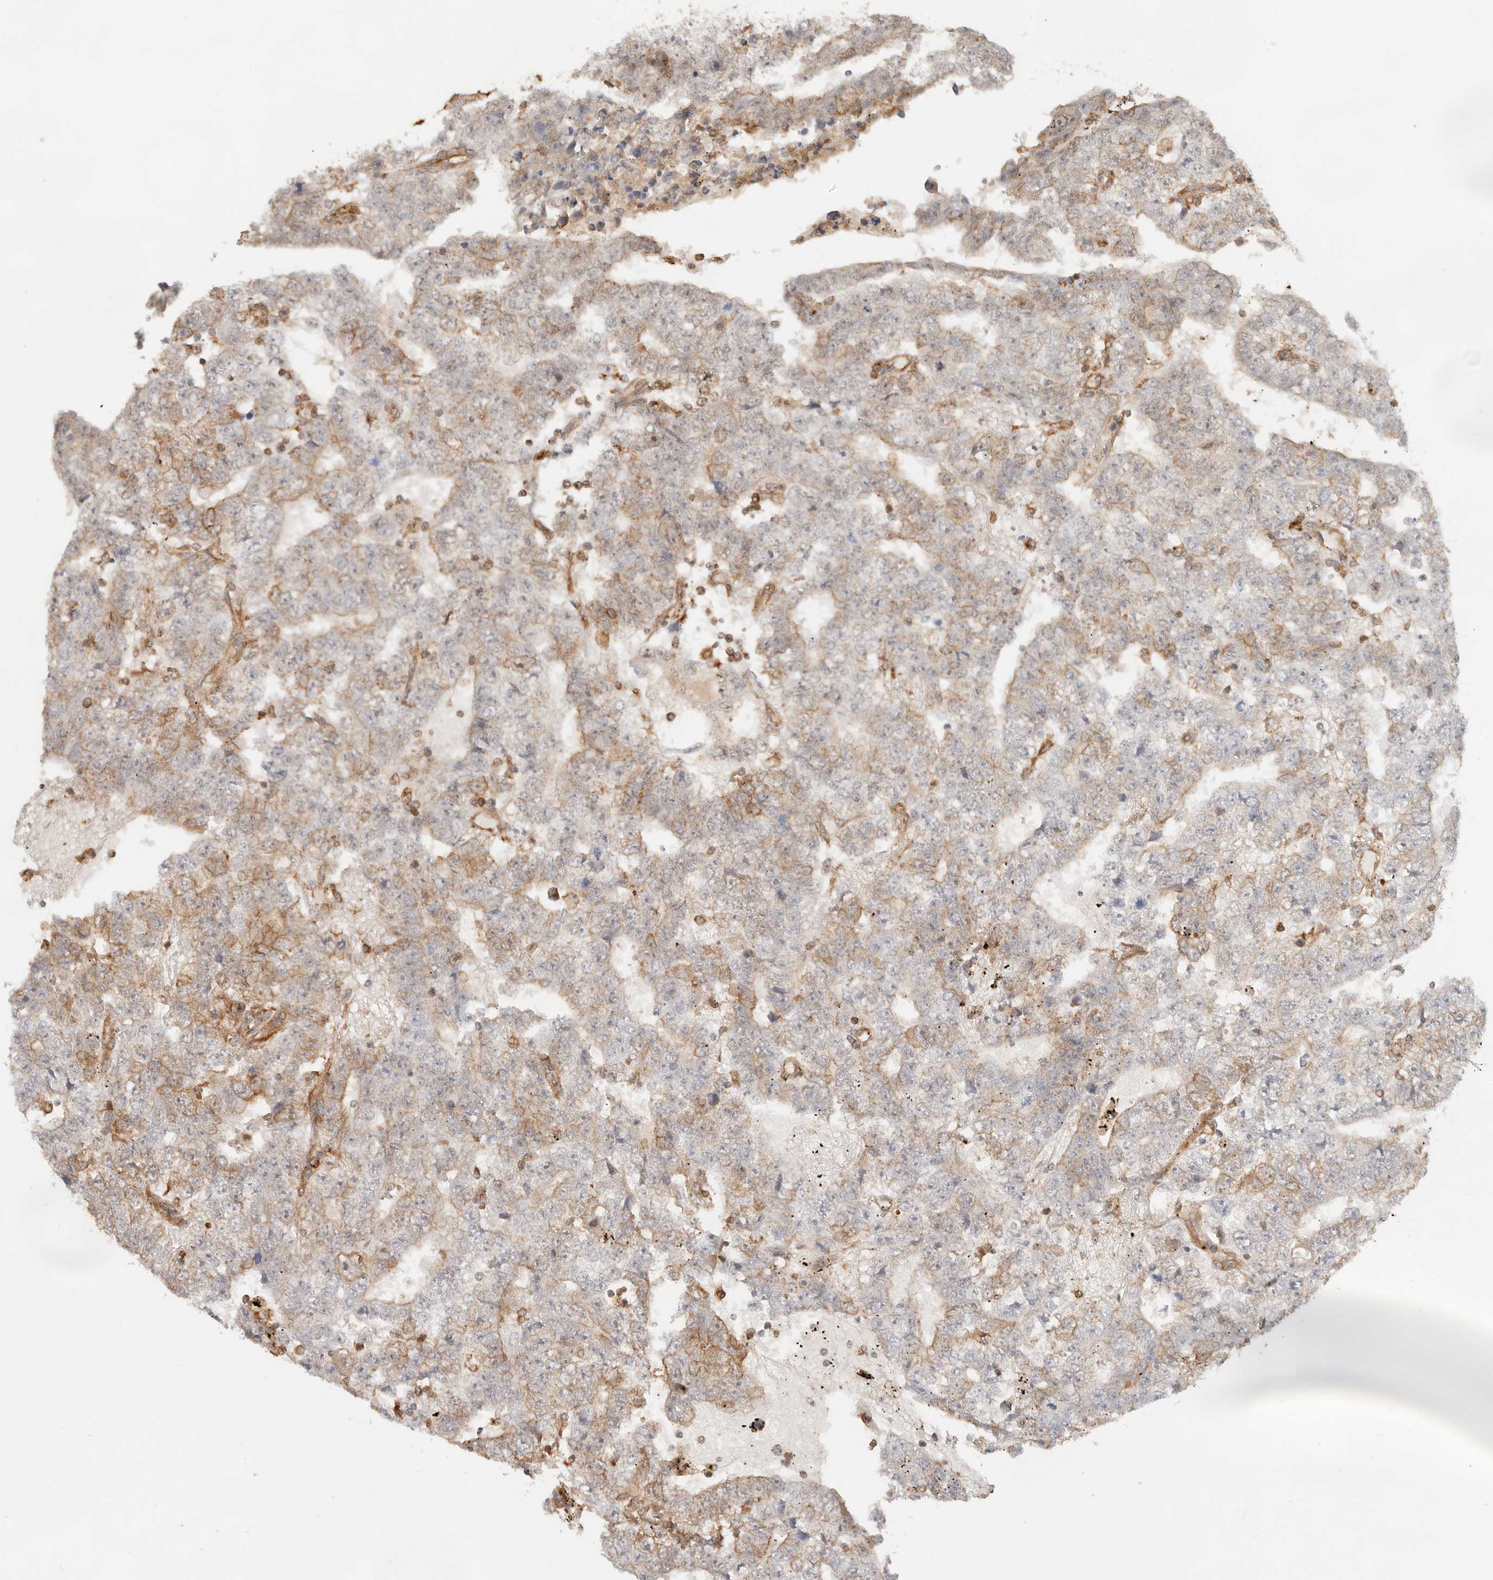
{"staining": {"intensity": "moderate", "quantity": "<25%", "location": "cytoplasmic/membranous"}, "tissue": "testis cancer", "cell_type": "Tumor cells", "image_type": "cancer", "snomed": [{"axis": "morphology", "description": "Carcinoma, Embryonal, NOS"}, {"axis": "topography", "description": "Testis"}], "caption": "Immunohistochemistry histopathology image of human testis cancer stained for a protein (brown), which exhibits low levels of moderate cytoplasmic/membranous expression in approximately <25% of tumor cells.", "gene": "HEXD", "patient": {"sex": "male", "age": 25}}